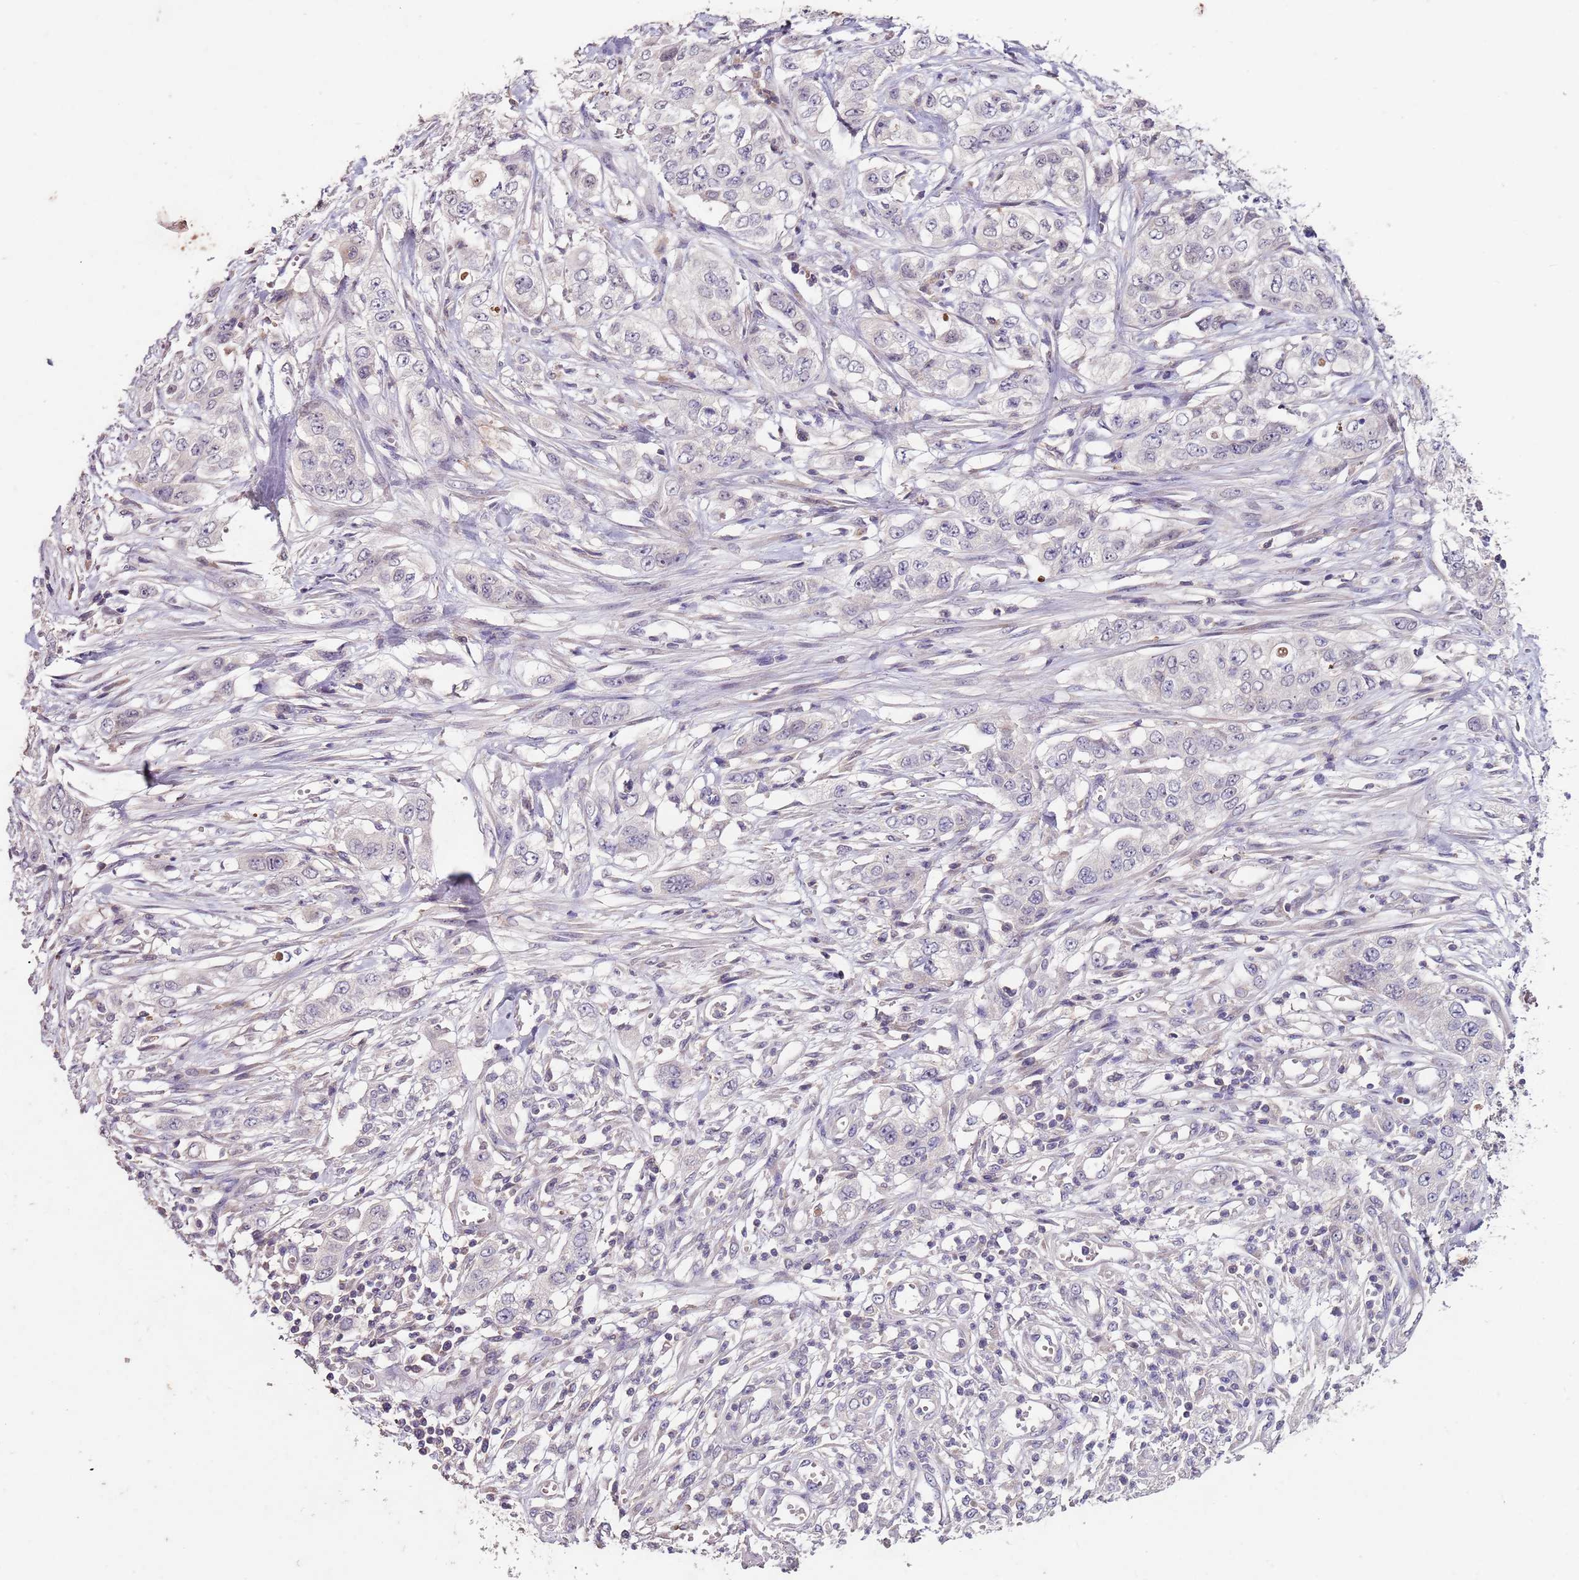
{"staining": {"intensity": "negative", "quantity": "none", "location": "none"}, "tissue": "stomach cancer", "cell_type": "Tumor cells", "image_type": "cancer", "snomed": [{"axis": "morphology", "description": "Adenocarcinoma, NOS"}, {"axis": "topography", "description": "Stomach, upper"}], "caption": "DAB immunohistochemical staining of human stomach adenocarcinoma demonstrates no significant staining in tumor cells.", "gene": "NRDE2", "patient": {"sex": "male", "age": 62}}